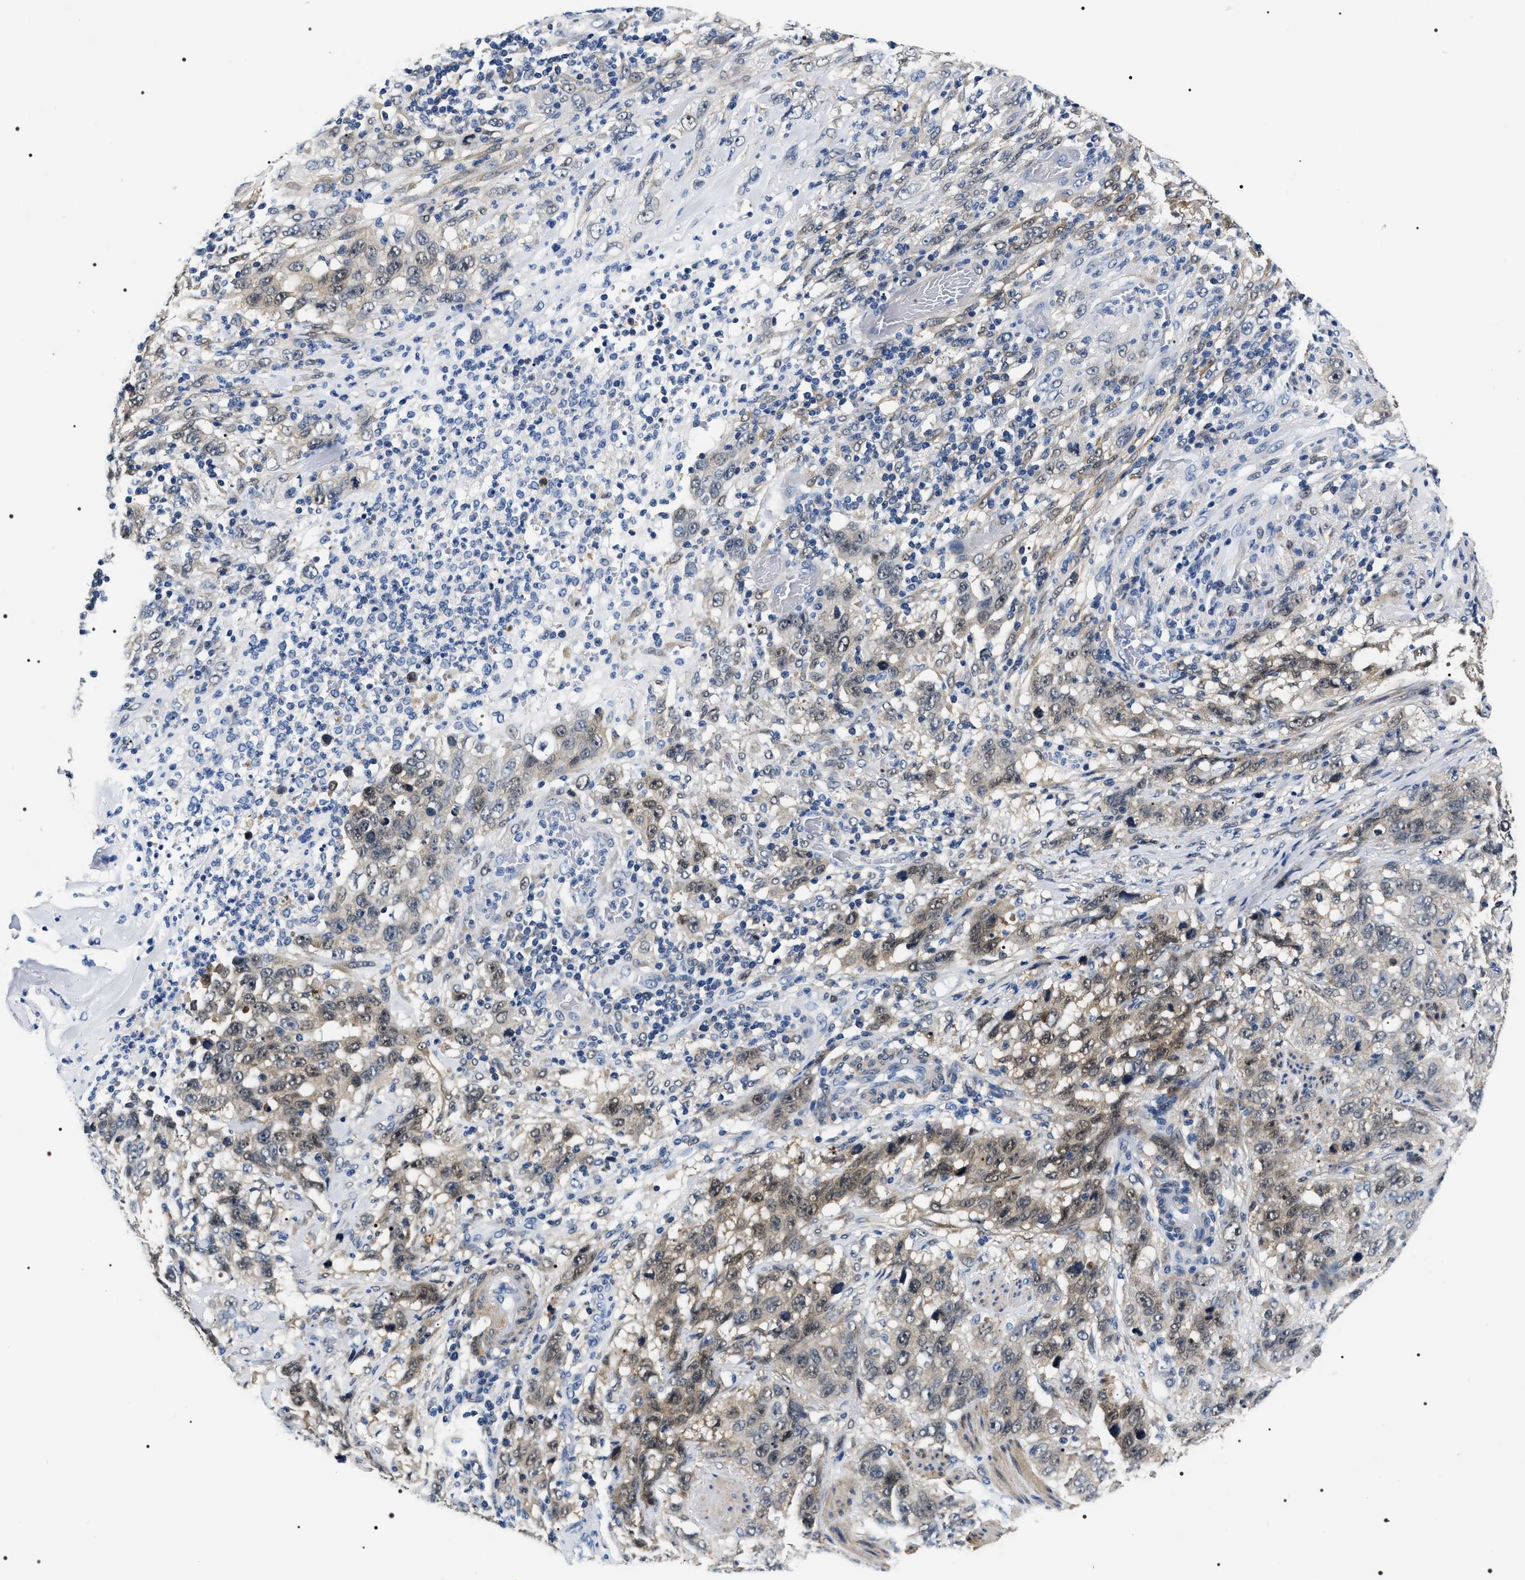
{"staining": {"intensity": "weak", "quantity": "25%-75%", "location": "cytoplasmic/membranous,nuclear"}, "tissue": "stomach cancer", "cell_type": "Tumor cells", "image_type": "cancer", "snomed": [{"axis": "morphology", "description": "Adenocarcinoma, NOS"}, {"axis": "topography", "description": "Stomach"}], "caption": "An immunohistochemistry micrograph of neoplastic tissue is shown. Protein staining in brown highlights weak cytoplasmic/membranous and nuclear positivity in adenocarcinoma (stomach) within tumor cells. Nuclei are stained in blue.", "gene": "BAG2", "patient": {"sex": "male", "age": 48}}